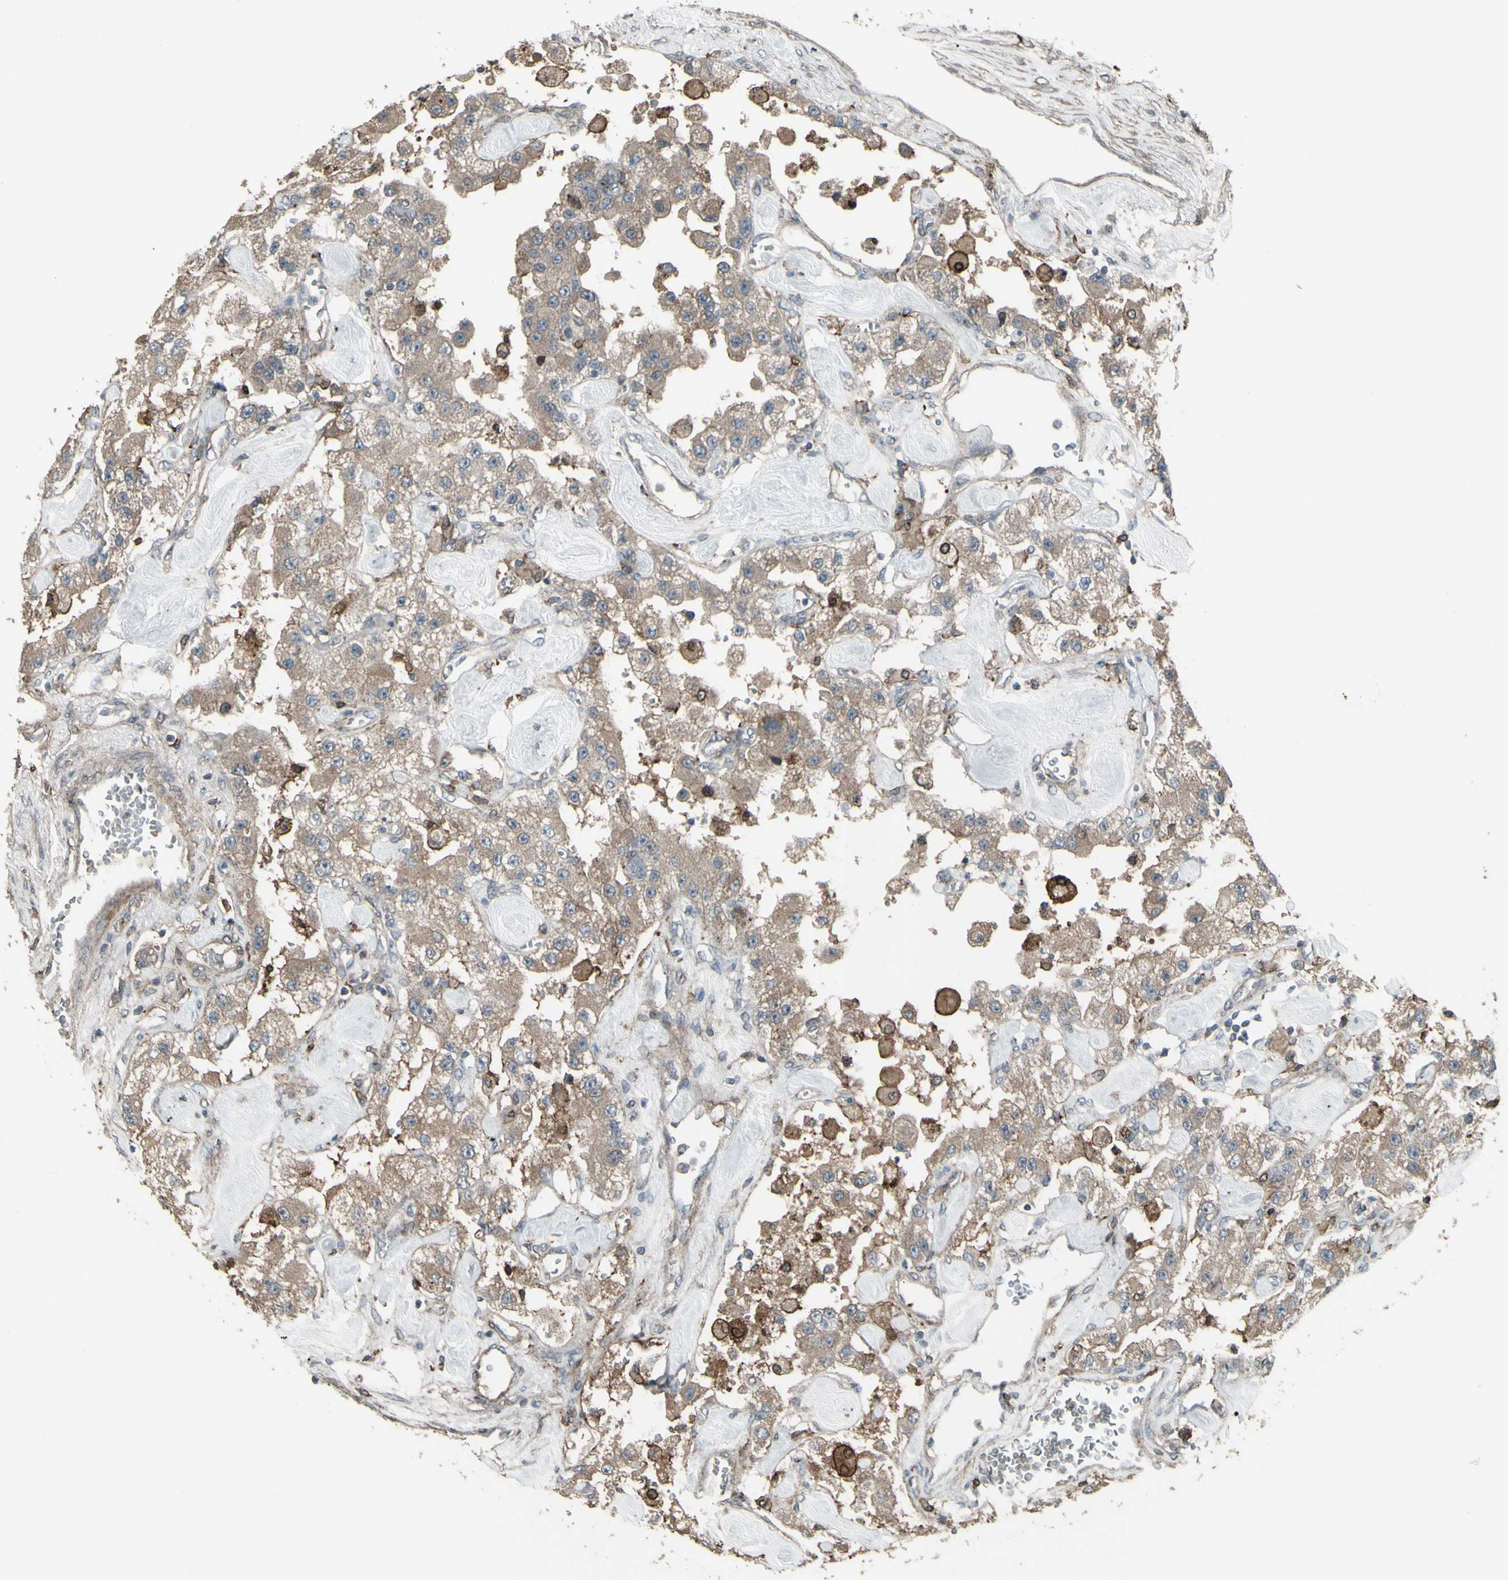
{"staining": {"intensity": "moderate", "quantity": ">75%", "location": "cytoplasmic/membranous"}, "tissue": "carcinoid", "cell_type": "Tumor cells", "image_type": "cancer", "snomed": [{"axis": "morphology", "description": "Carcinoid, malignant, NOS"}, {"axis": "topography", "description": "Pancreas"}], "caption": "Tumor cells reveal medium levels of moderate cytoplasmic/membranous staining in about >75% of cells in carcinoid (malignant).", "gene": "SMO", "patient": {"sex": "male", "age": 41}}